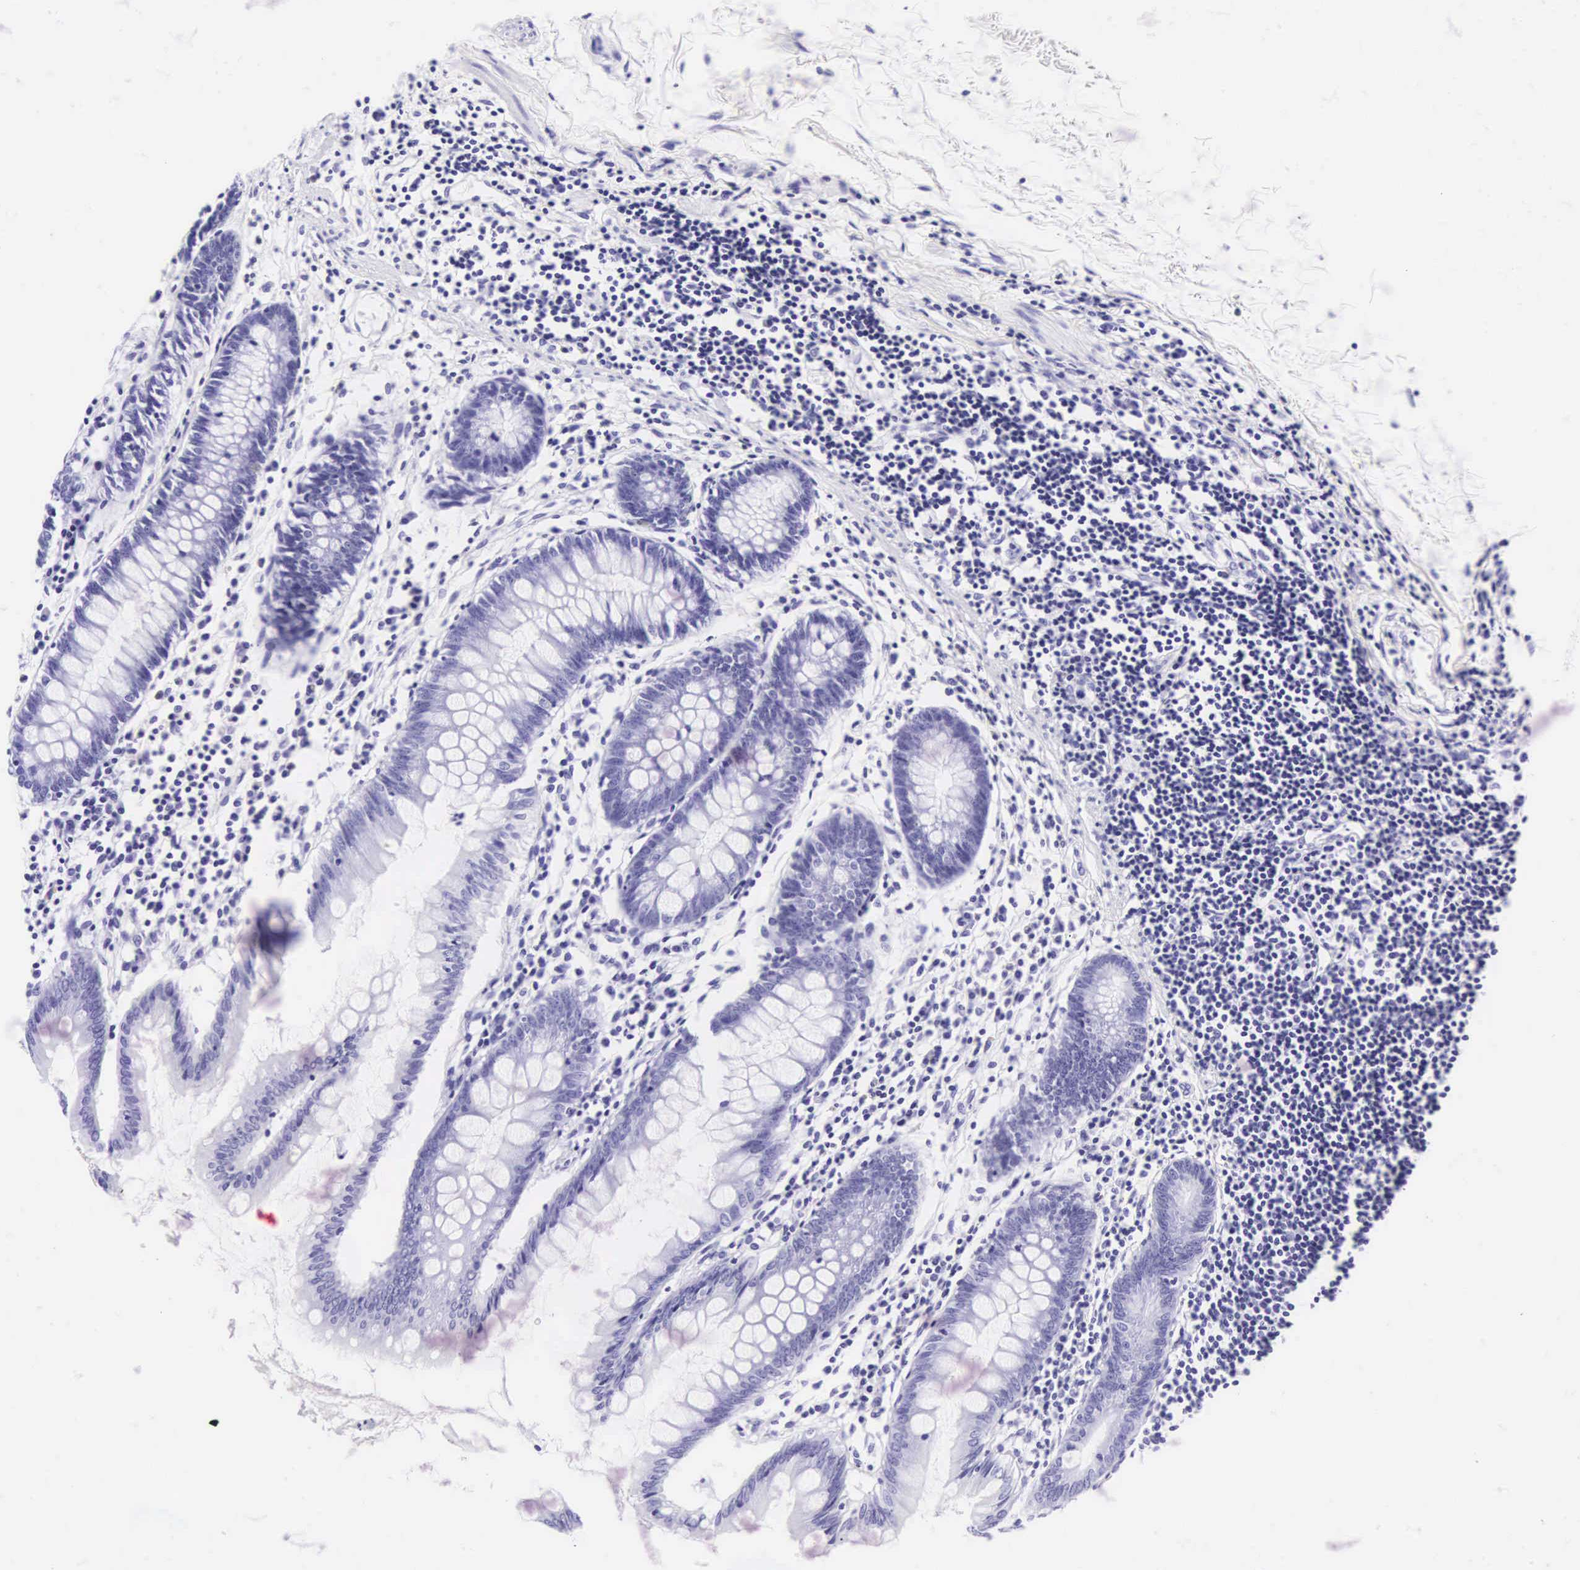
{"staining": {"intensity": "negative", "quantity": "none", "location": "none"}, "tissue": "colon", "cell_type": "Endothelial cells", "image_type": "normal", "snomed": [{"axis": "morphology", "description": "Normal tissue, NOS"}, {"axis": "topography", "description": "Colon"}], "caption": "This is an immunohistochemistry image of unremarkable human colon. There is no expression in endothelial cells.", "gene": "CD1A", "patient": {"sex": "female", "age": 55}}